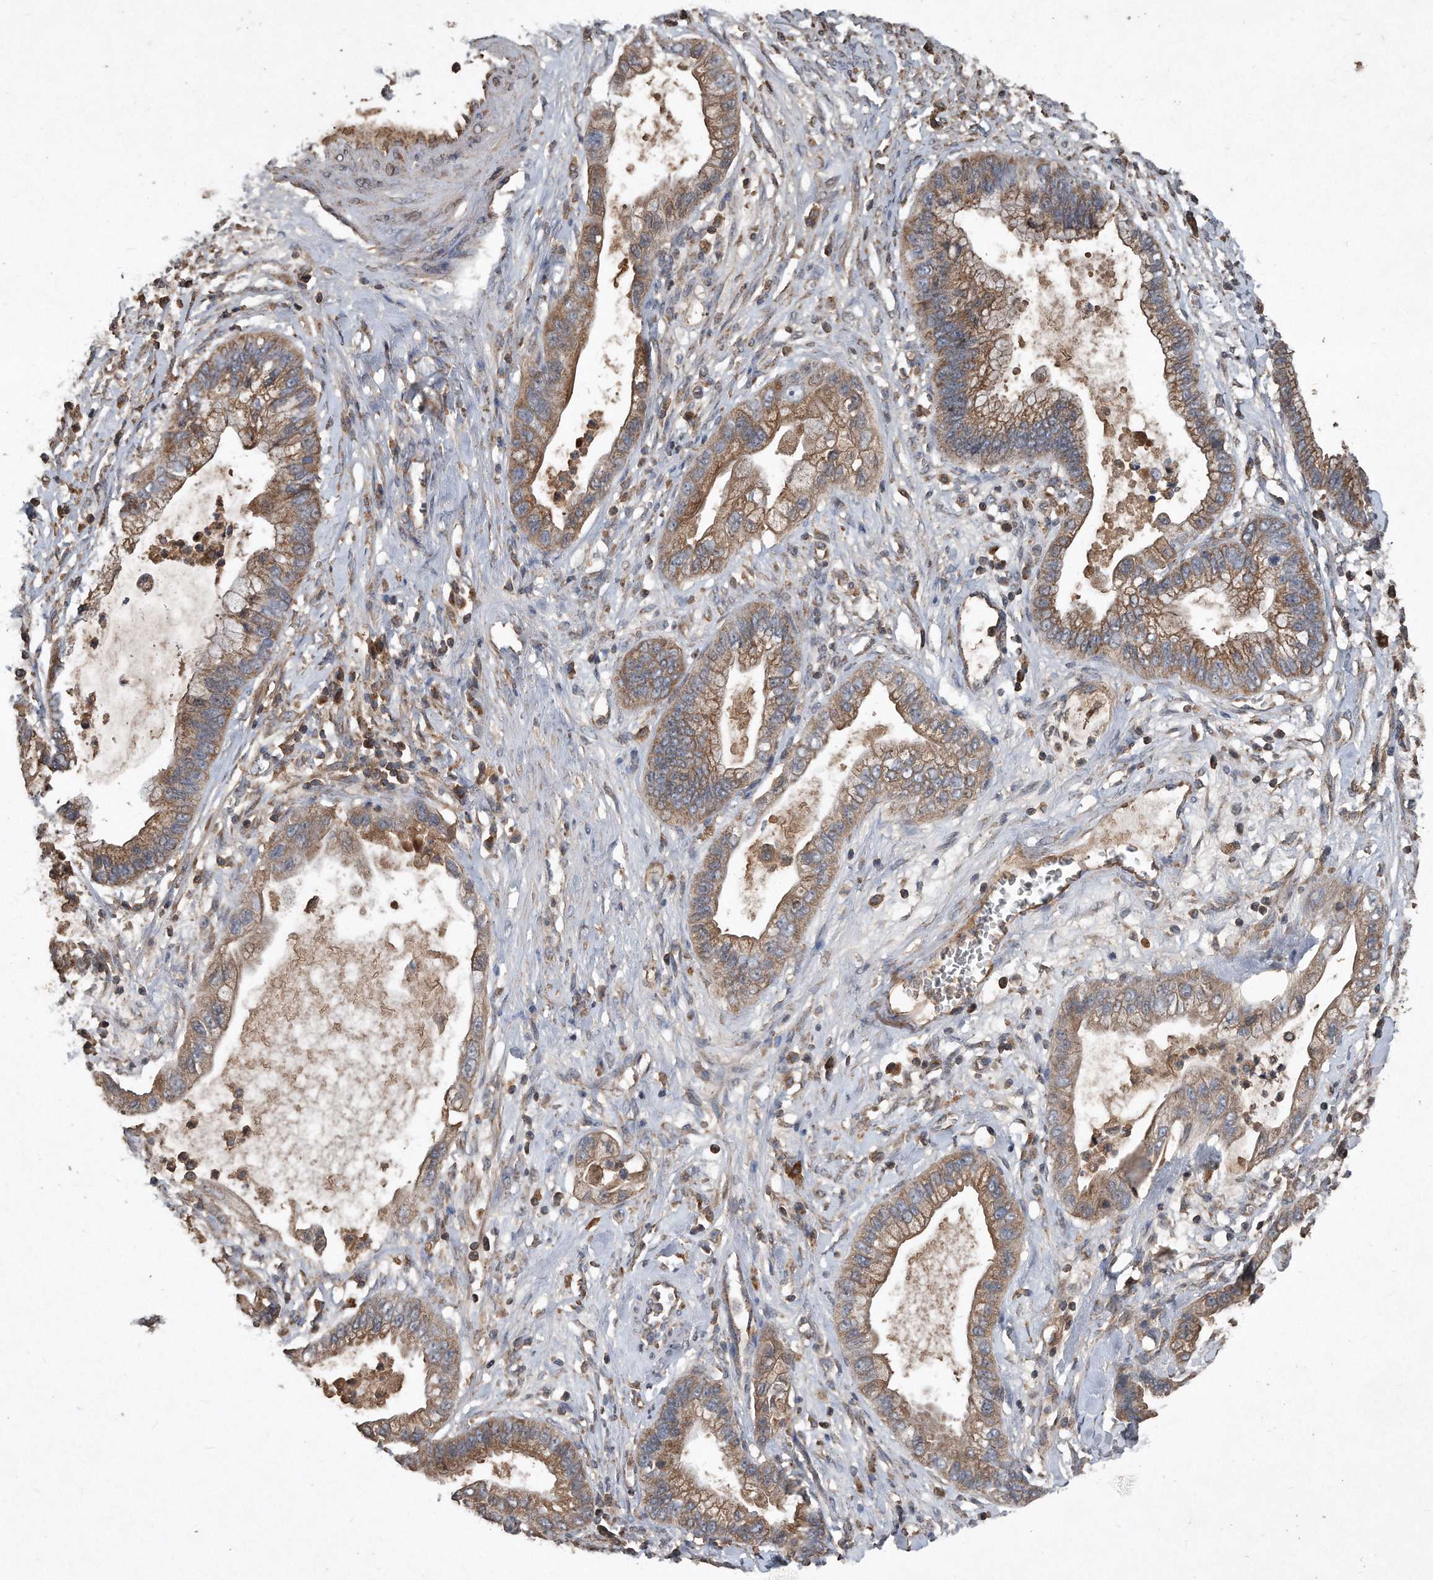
{"staining": {"intensity": "moderate", "quantity": ">75%", "location": "cytoplasmic/membranous"}, "tissue": "cervical cancer", "cell_type": "Tumor cells", "image_type": "cancer", "snomed": [{"axis": "morphology", "description": "Adenocarcinoma, NOS"}, {"axis": "topography", "description": "Cervix"}], "caption": "Moderate cytoplasmic/membranous staining is seen in approximately >75% of tumor cells in cervical cancer.", "gene": "SDHA", "patient": {"sex": "female", "age": 44}}